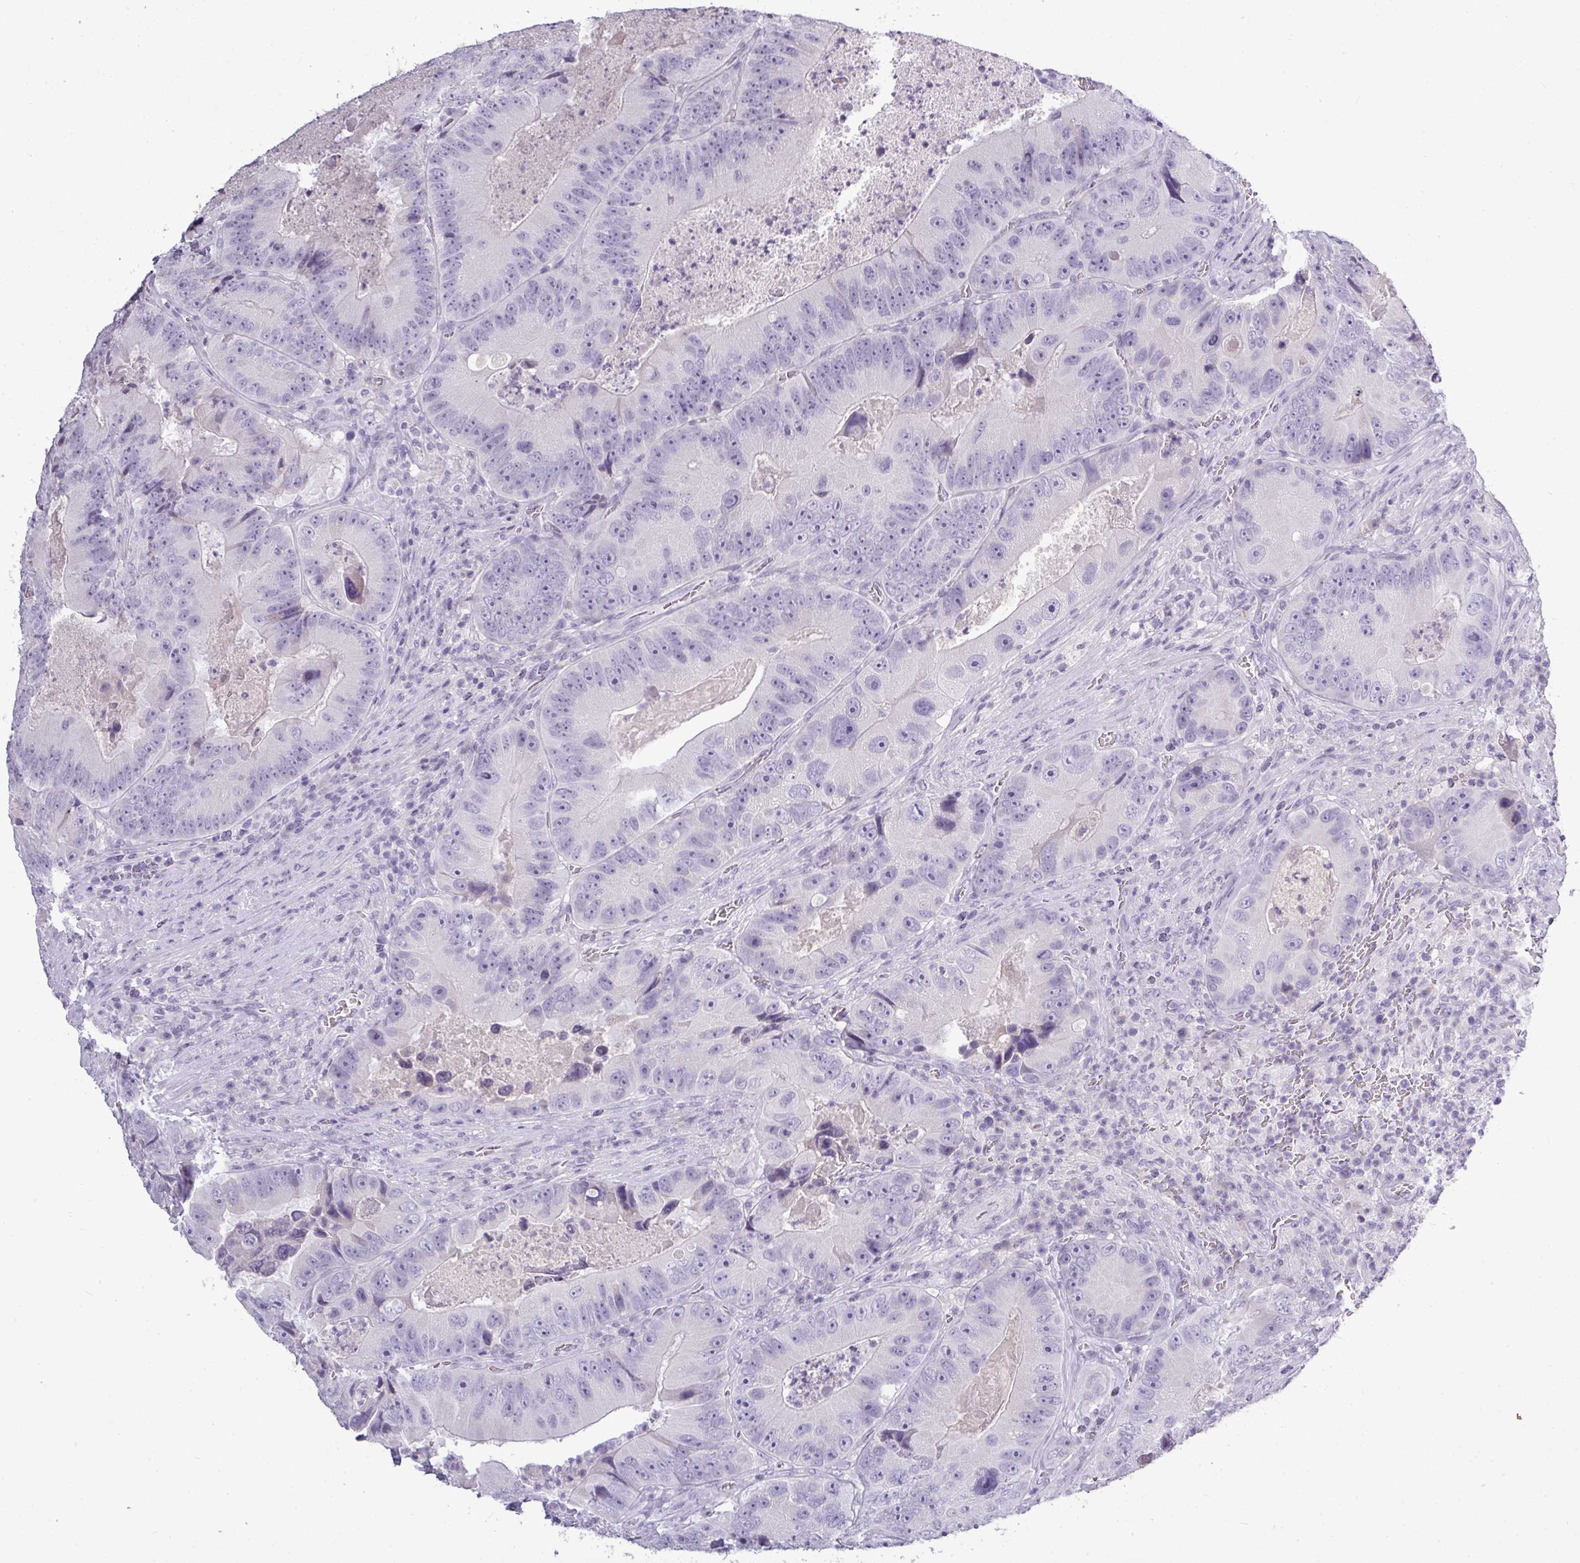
{"staining": {"intensity": "negative", "quantity": "none", "location": "none"}, "tissue": "colorectal cancer", "cell_type": "Tumor cells", "image_type": "cancer", "snomed": [{"axis": "morphology", "description": "Adenocarcinoma, NOS"}, {"axis": "topography", "description": "Colon"}], "caption": "The photomicrograph shows no staining of tumor cells in colorectal cancer.", "gene": "TMEM91", "patient": {"sex": "female", "age": 86}}